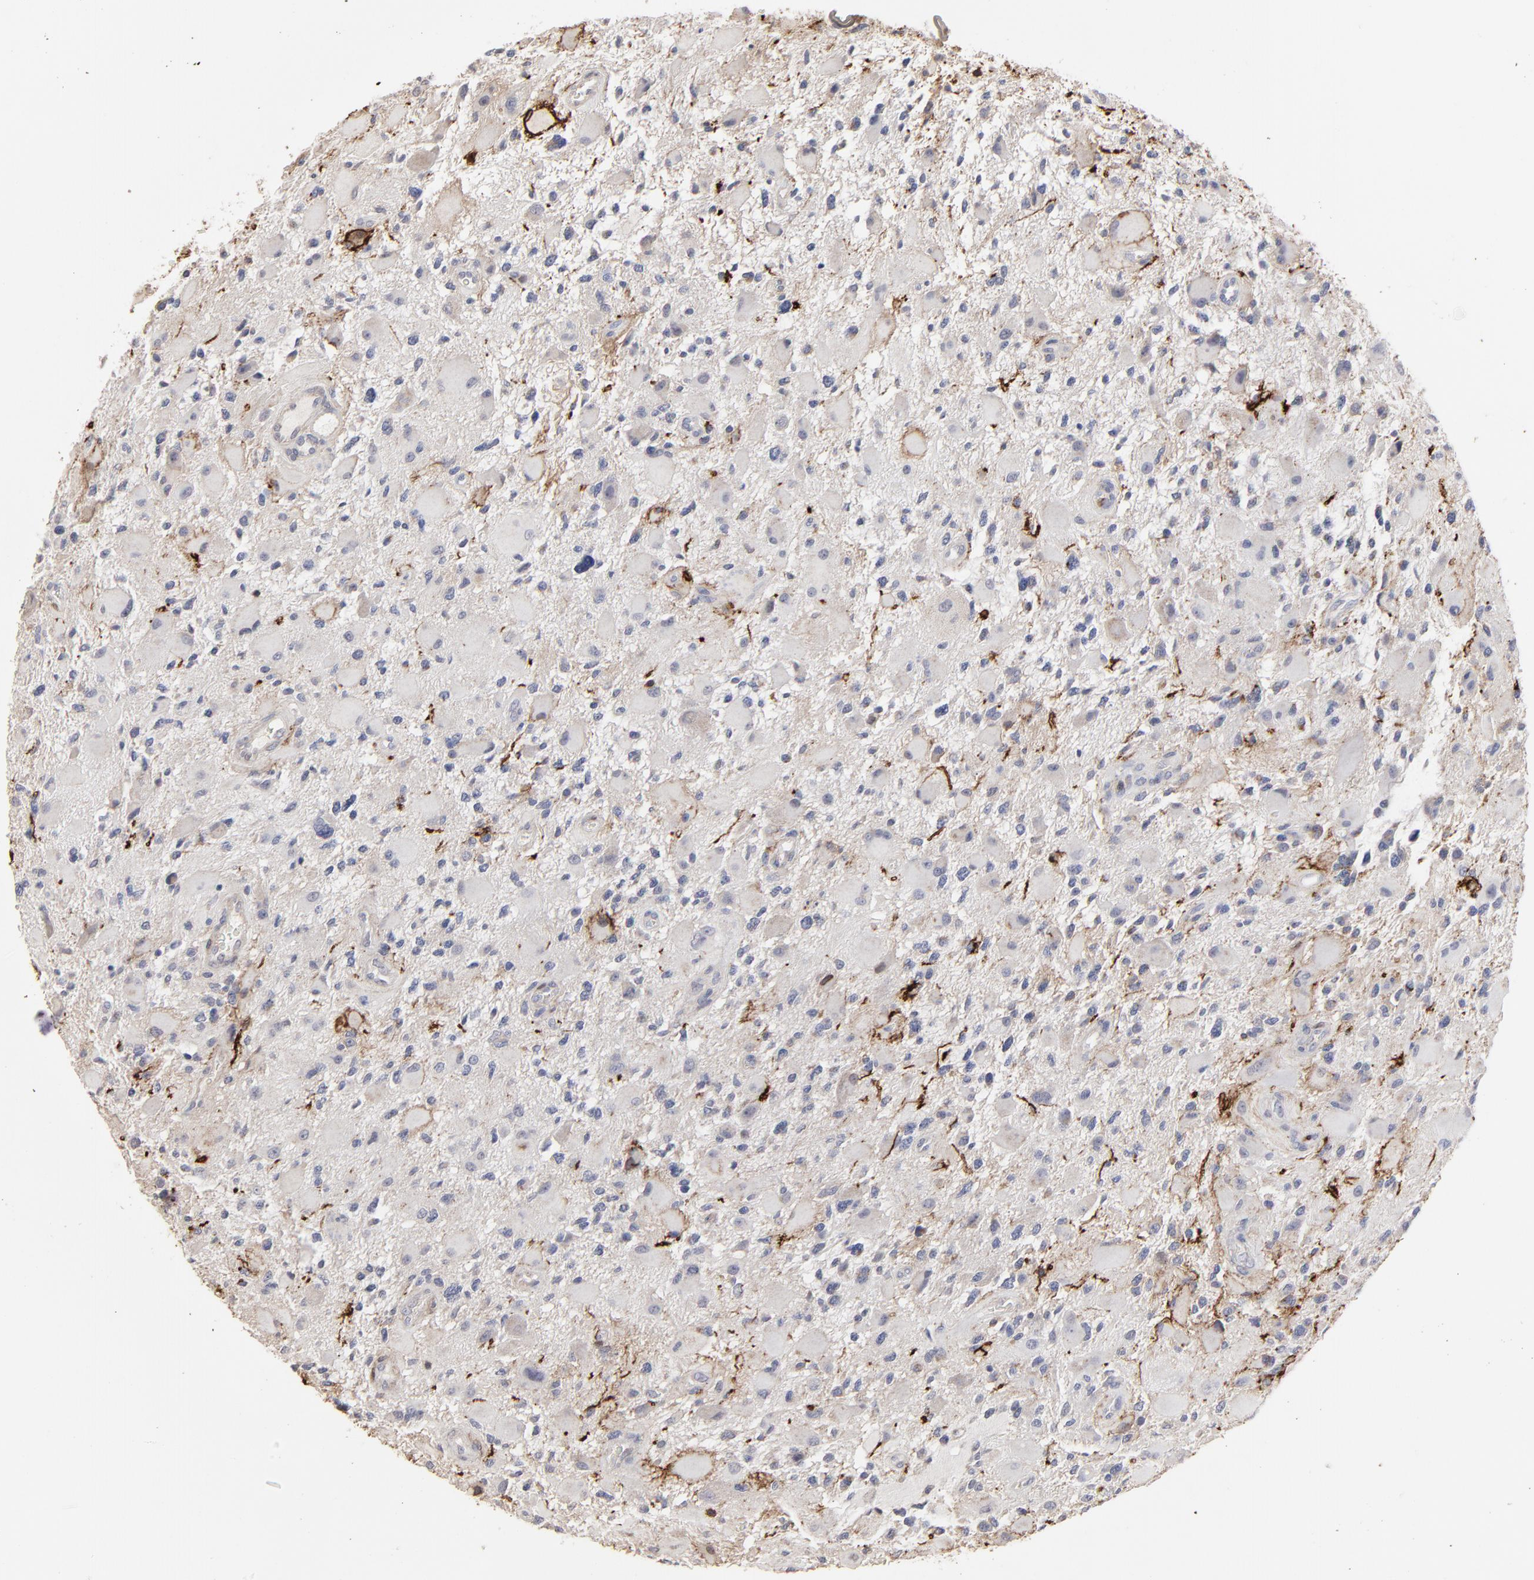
{"staining": {"intensity": "negative", "quantity": "none", "location": "none"}, "tissue": "glioma", "cell_type": "Tumor cells", "image_type": "cancer", "snomed": [{"axis": "morphology", "description": "Glioma, malignant, High grade"}, {"axis": "topography", "description": "Brain"}], "caption": "This is a micrograph of immunohistochemistry staining of malignant glioma (high-grade), which shows no staining in tumor cells.", "gene": "SLC6A14", "patient": {"sex": "female", "age": 60}}